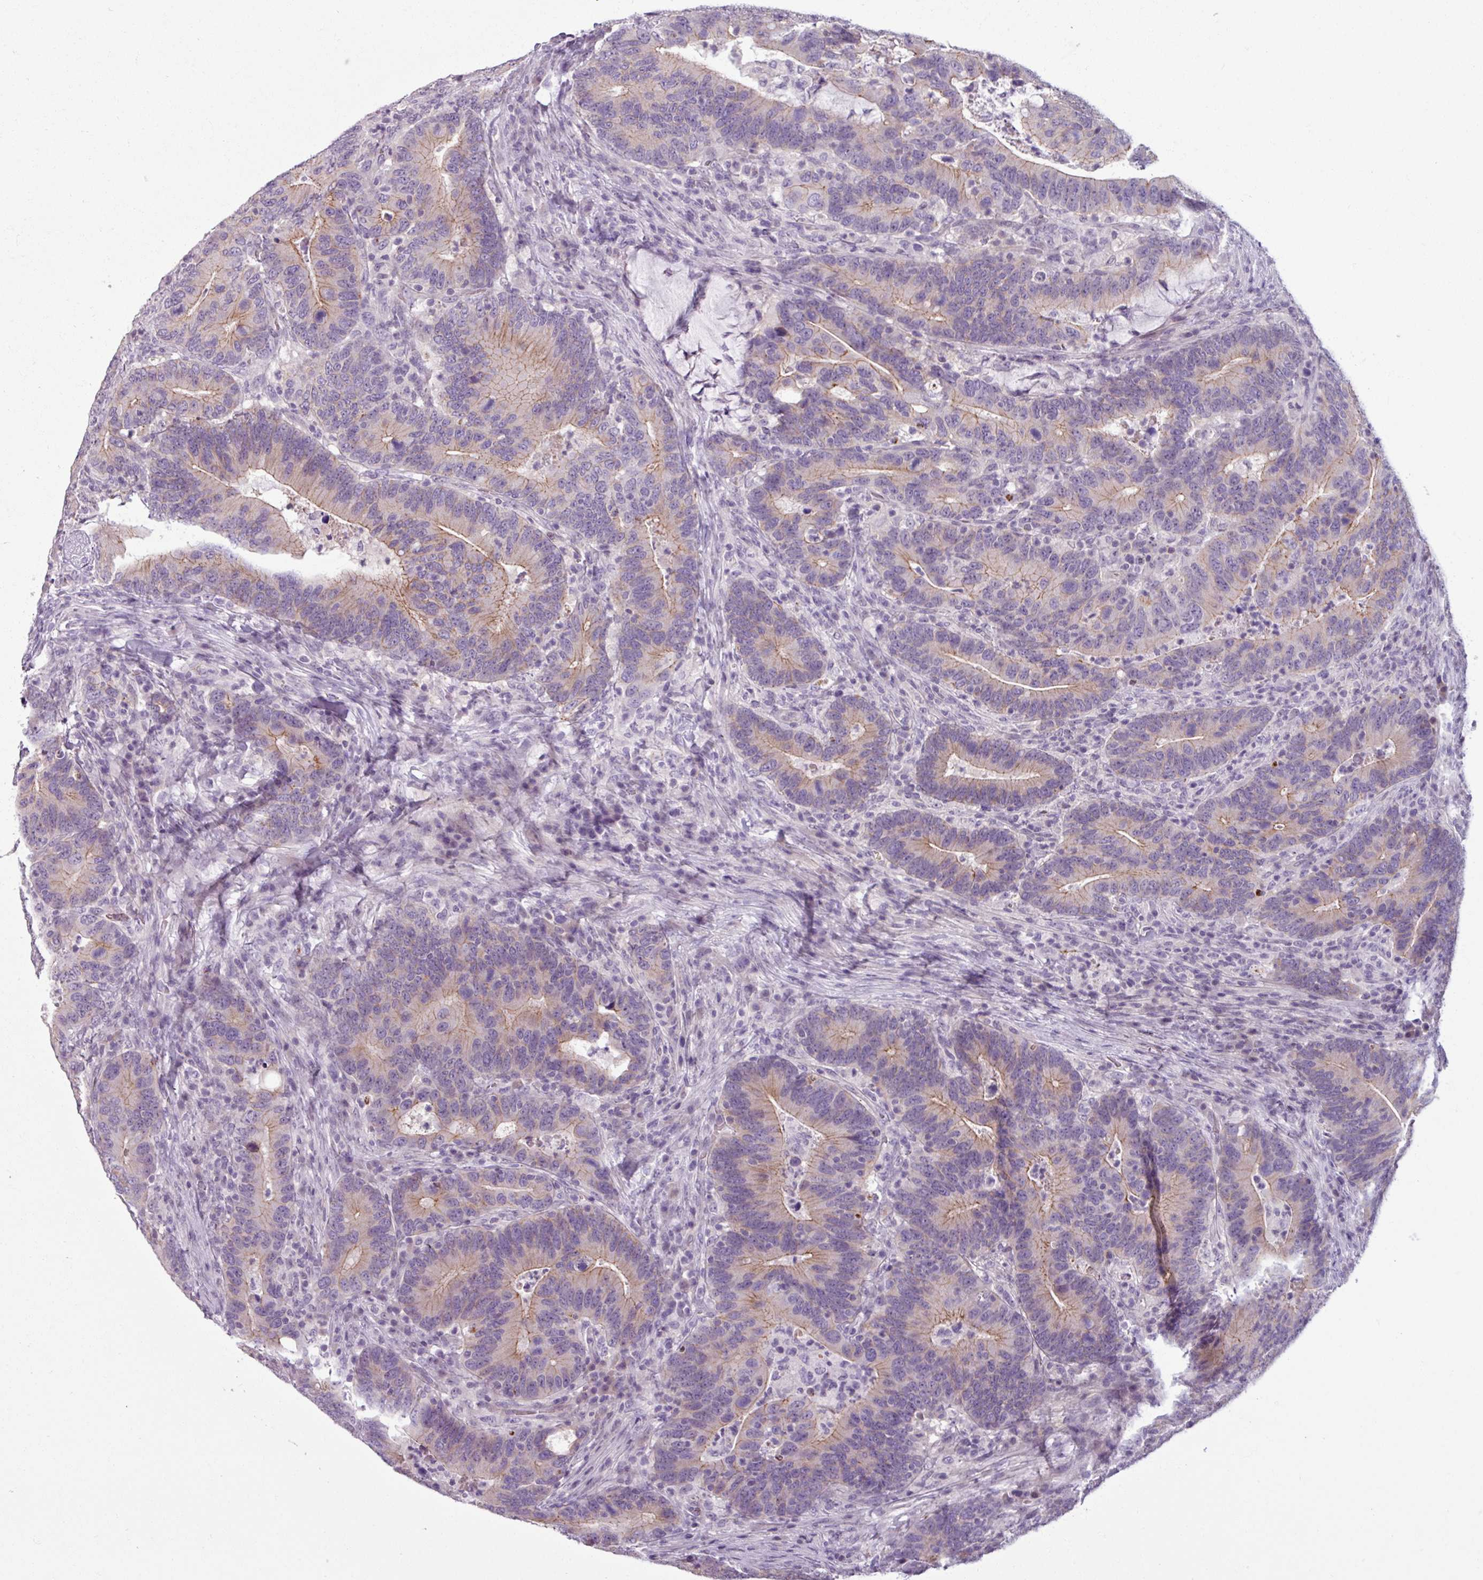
{"staining": {"intensity": "weak", "quantity": "25%-75%", "location": "cytoplasmic/membranous"}, "tissue": "colorectal cancer", "cell_type": "Tumor cells", "image_type": "cancer", "snomed": [{"axis": "morphology", "description": "Adenocarcinoma, NOS"}, {"axis": "topography", "description": "Colon"}], "caption": "Adenocarcinoma (colorectal) tissue displays weak cytoplasmic/membranous staining in about 25%-75% of tumor cells", "gene": "PNMA6A", "patient": {"sex": "female", "age": 66}}